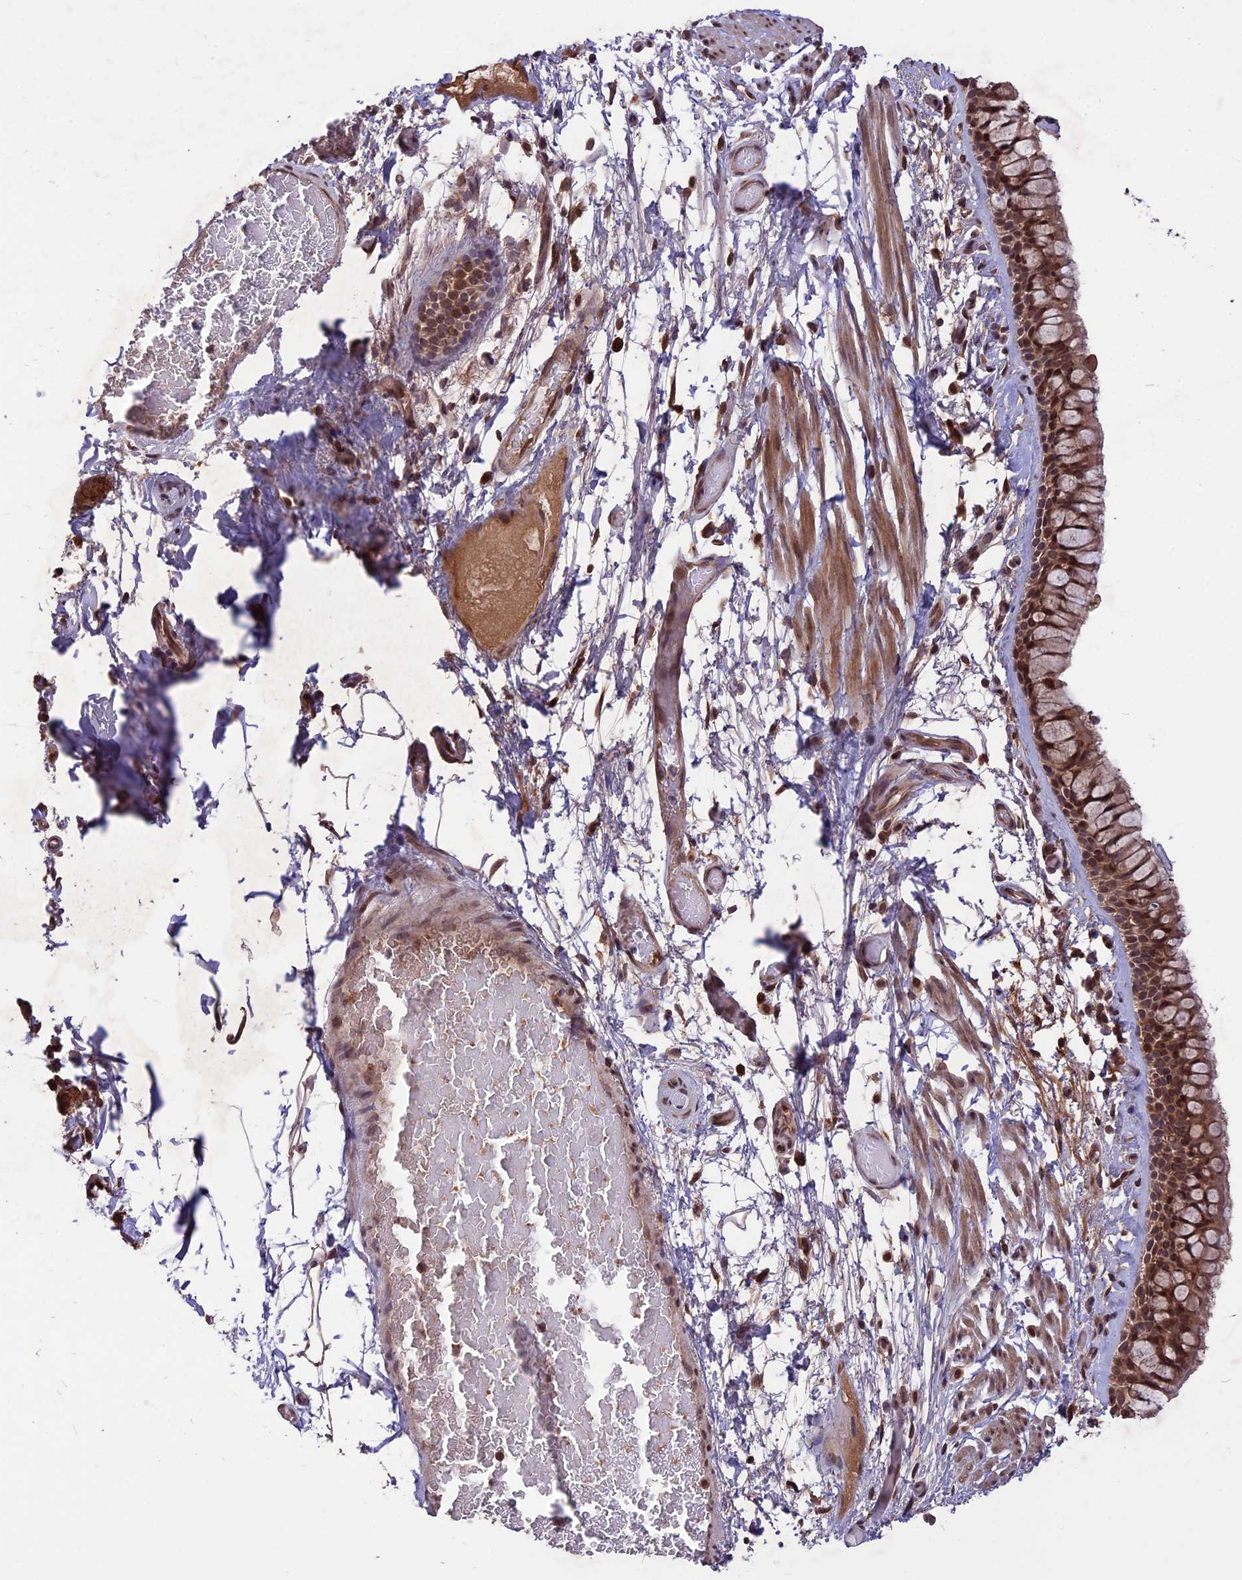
{"staining": {"intensity": "strong", "quantity": ">75%", "location": "cytoplasmic/membranous,nuclear"}, "tissue": "bronchus", "cell_type": "Respiratory epithelial cells", "image_type": "normal", "snomed": [{"axis": "morphology", "description": "Normal tissue, NOS"}, {"axis": "topography", "description": "Bronchus"}], "caption": "This is a photomicrograph of immunohistochemistry (IHC) staining of normal bronchus, which shows strong positivity in the cytoplasmic/membranous,nuclear of respiratory epithelial cells.", "gene": "ZNF598", "patient": {"sex": "male", "age": 65}}